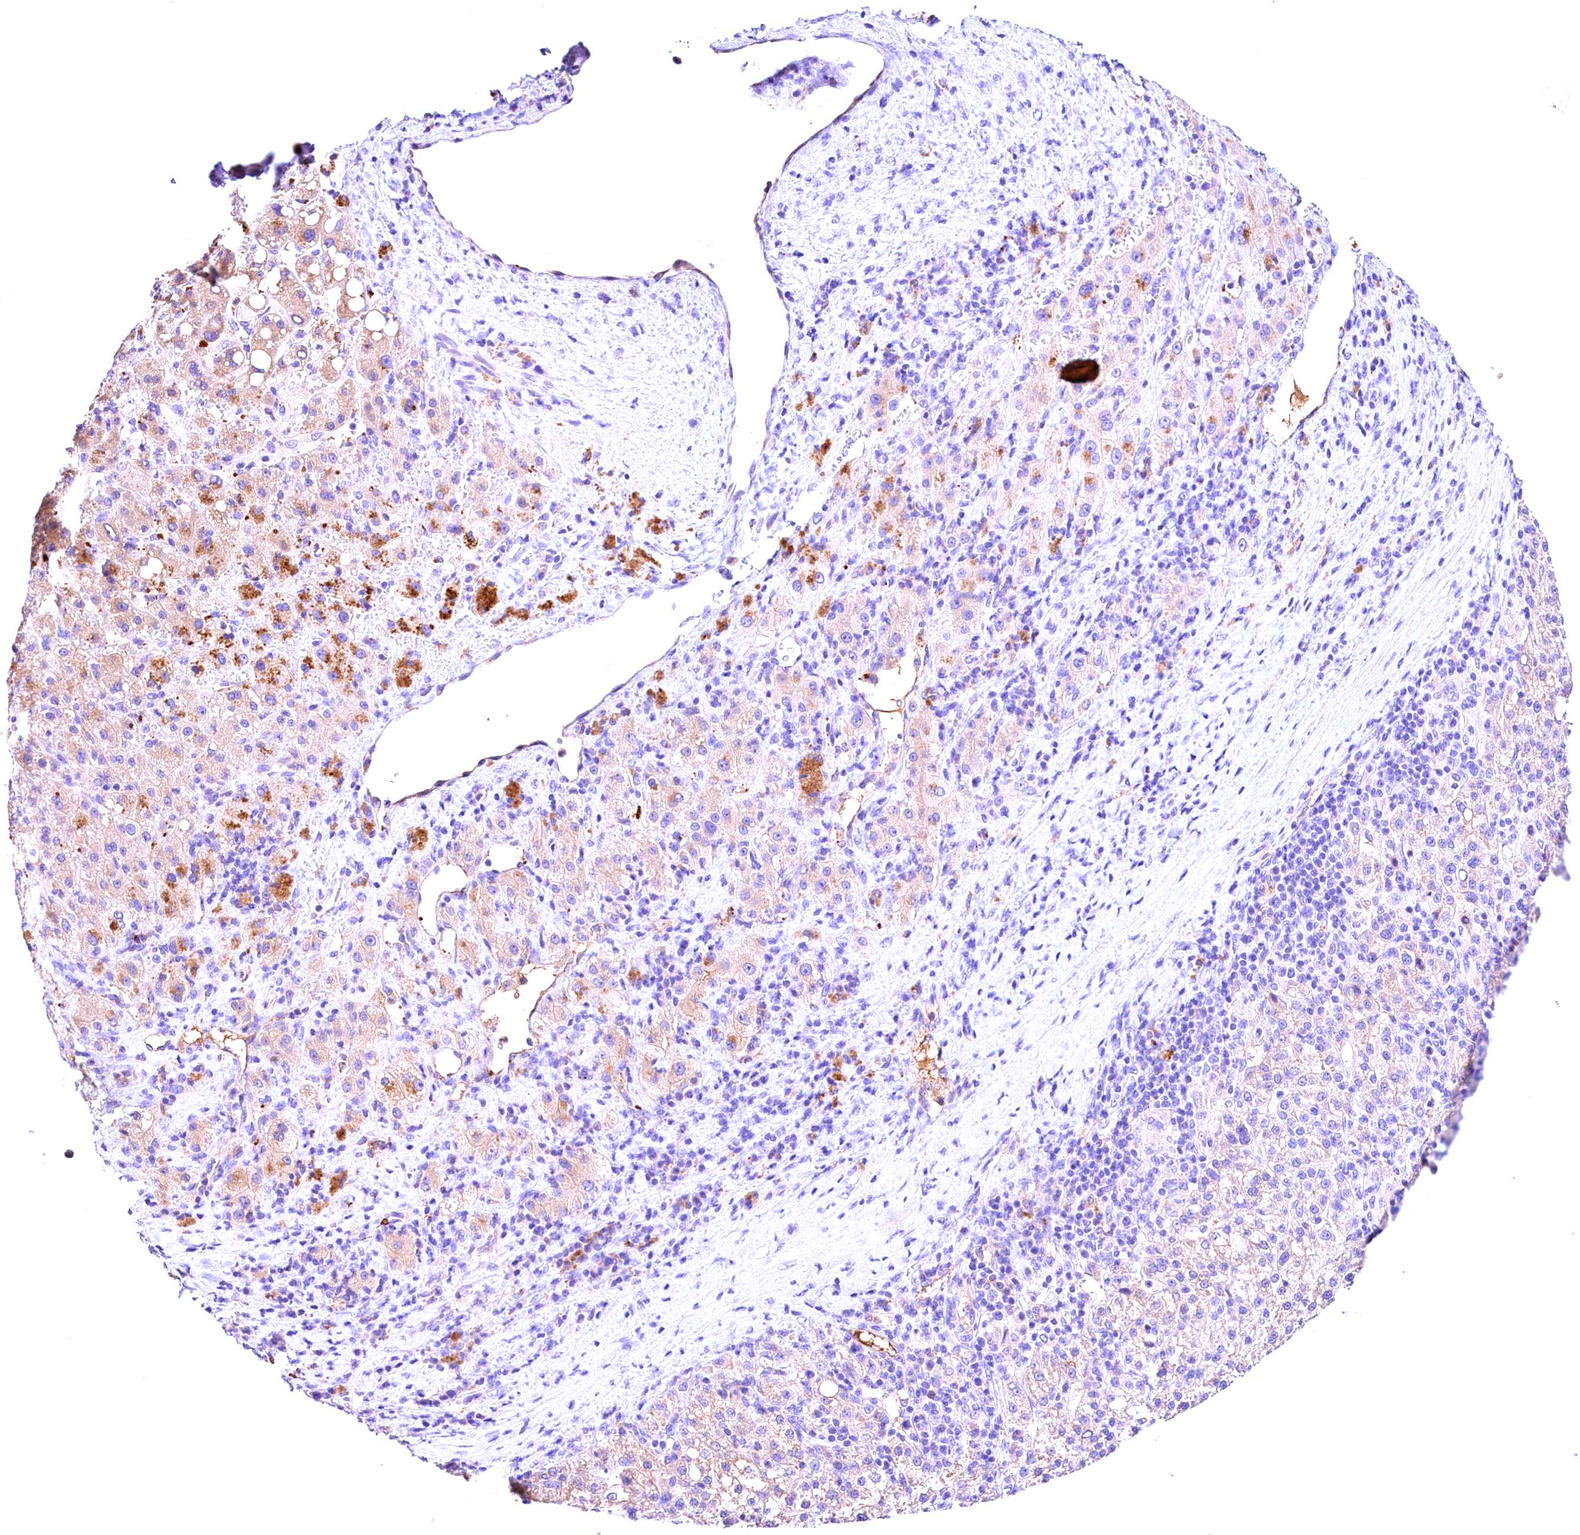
{"staining": {"intensity": "weak", "quantity": "<25%", "location": "cytoplasmic/membranous"}, "tissue": "liver cancer", "cell_type": "Tumor cells", "image_type": "cancer", "snomed": [{"axis": "morphology", "description": "Carcinoma, Hepatocellular, NOS"}, {"axis": "topography", "description": "Liver"}], "caption": "This is an immunohistochemistry (IHC) photomicrograph of human liver cancer. There is no staining in tumor cells.", "gene": "ARMC6", "patient": {"sex": "female", "age": 58}}